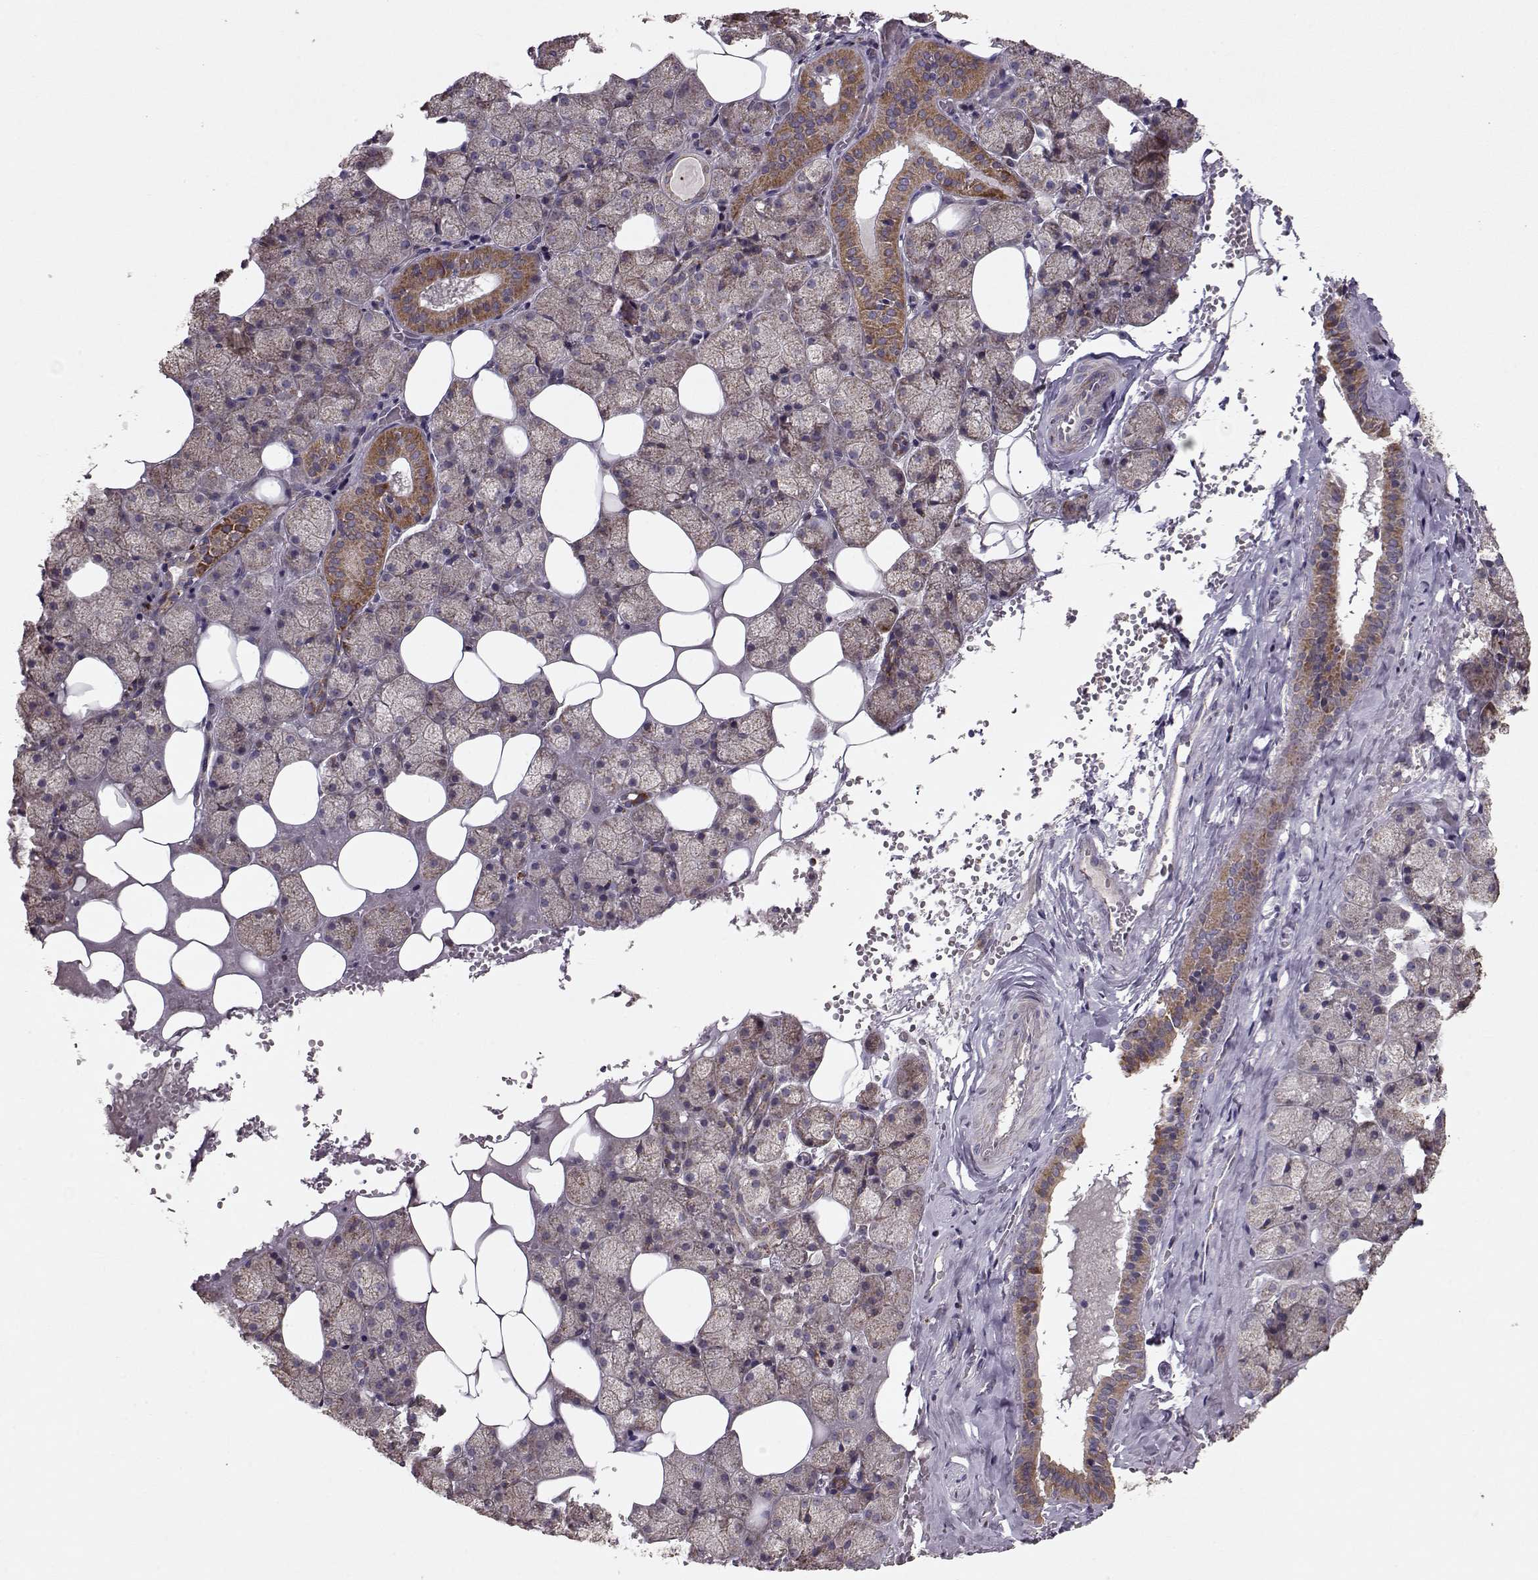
{"staining": {"intensity": "moderate", "quantity": "25%-75%", "location": "cytoplasmic/membranous"}, "tissue": "salivary gland", "cell_type": "Glandular cells", "image_type": "normal", "snomed": [{"axis": "morphology", "description": "Normal tissue, NOS"}, {"axis": "topography", "description": "Salivary gland"}], "caption": "Salivary gland was stained to show a protein in brown. There is medium levels of moderate cytoplasmic/membranous expression in approximately 25%-75% of glandular cells. The protein is shown in brown color, while the nuclei are stained blue.", "gene": "CMTM3", "patient": {"sex": "male", "age": 38}}